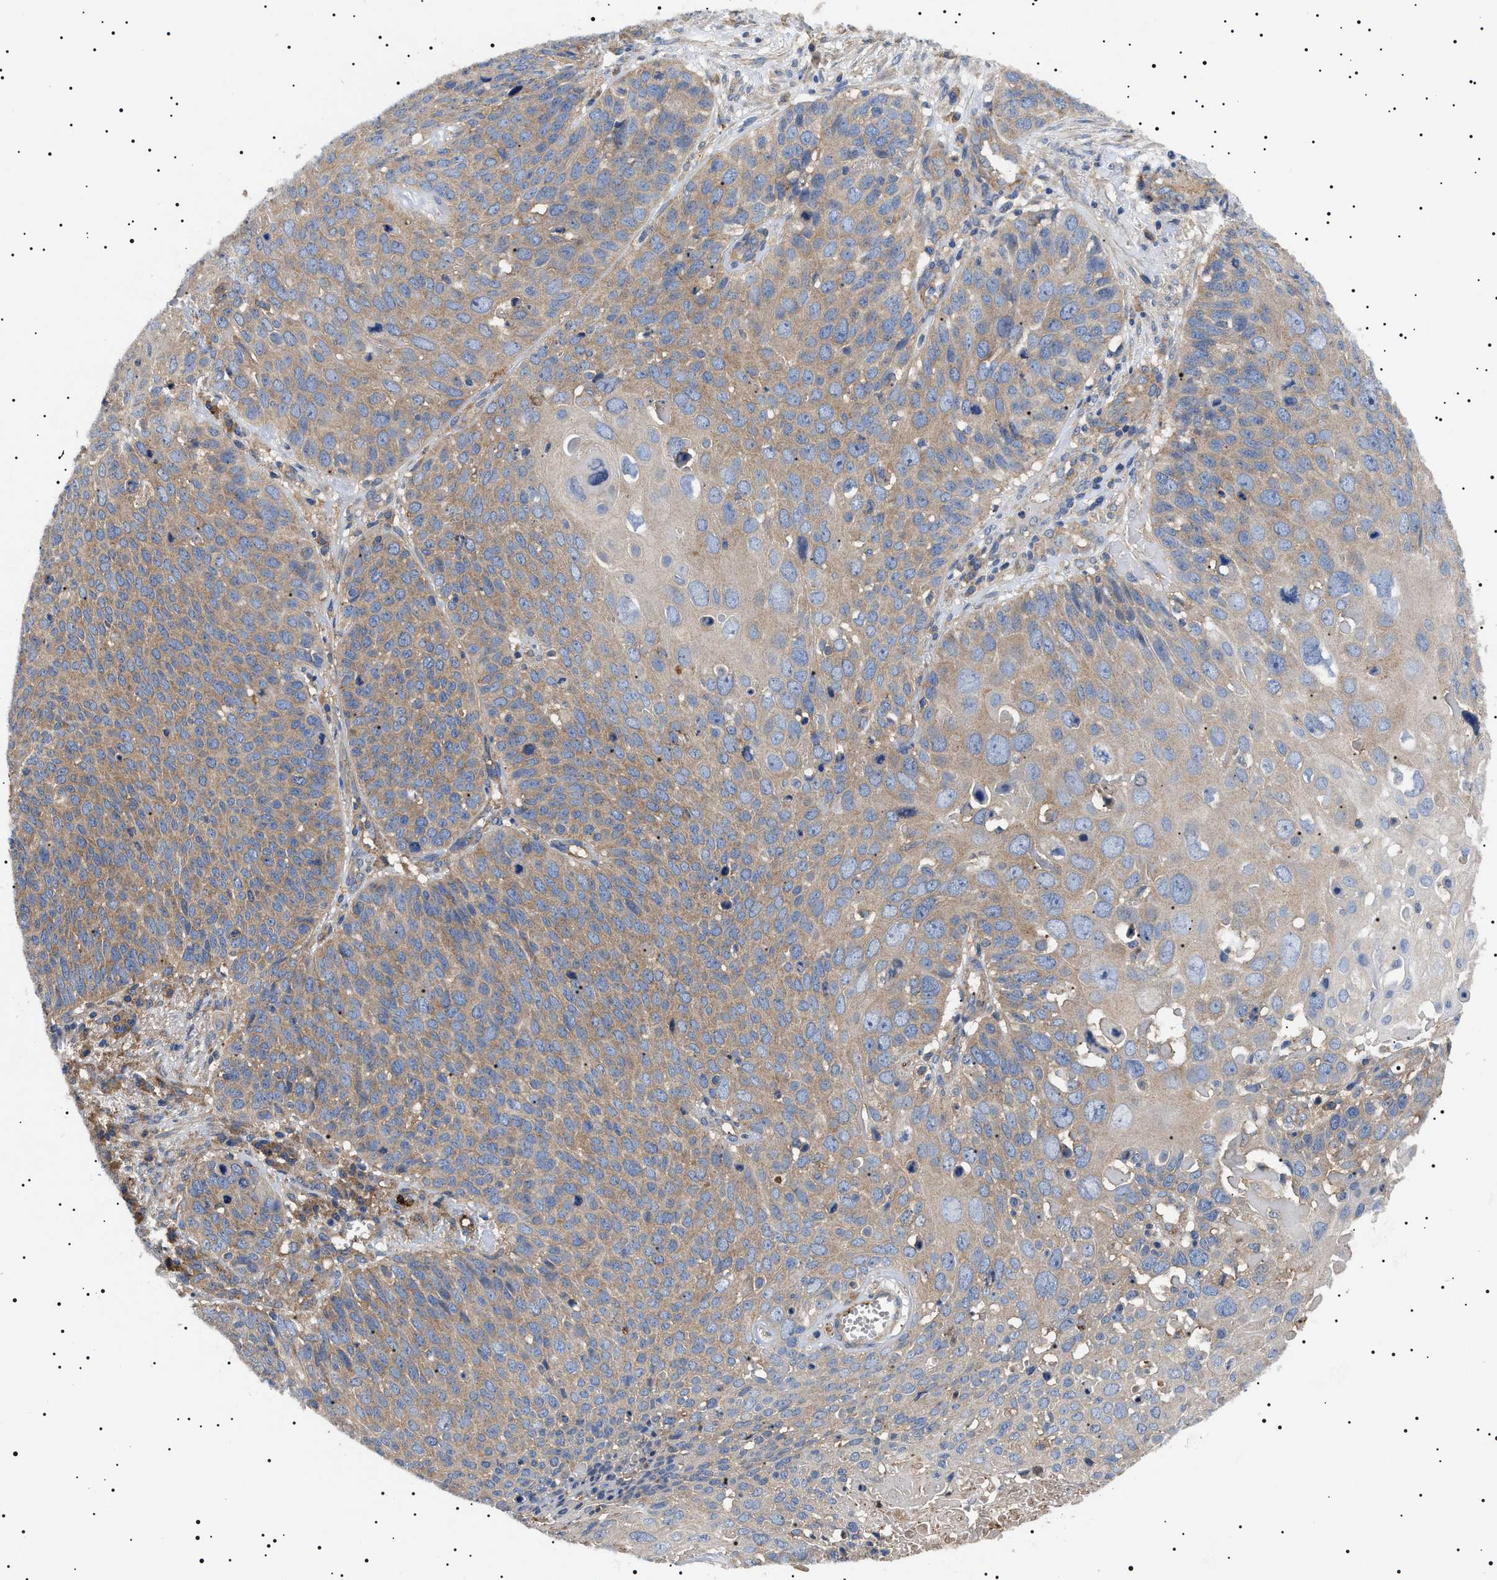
{"staining": {"intensity": "weak", "quantity": "25%-75%", "location": "cytoplasmic/membranous"}, "tissue": "cervical cancer", "cell_type": "Tumor cells", "image_type": "cancer", "snomed": [{"axis": "morphology", "description": "Squamous cell carcinoma, NOS"}, {"axis": "topography", "description": "Cervix"}], "caption": "Cervical cancer tissue shows weak cytoplasmic/membranous staining in about 25%-75% of tumor cells, visualized by immunohistochemistry. (Stains: DAB (3,3'-diaminobenzidine) in brown, nuclei in blue, Microscopy: brightfield microscopy at high magnification).", "gene": "TPP2", "patient": {"sex": "female", "age": 74}}